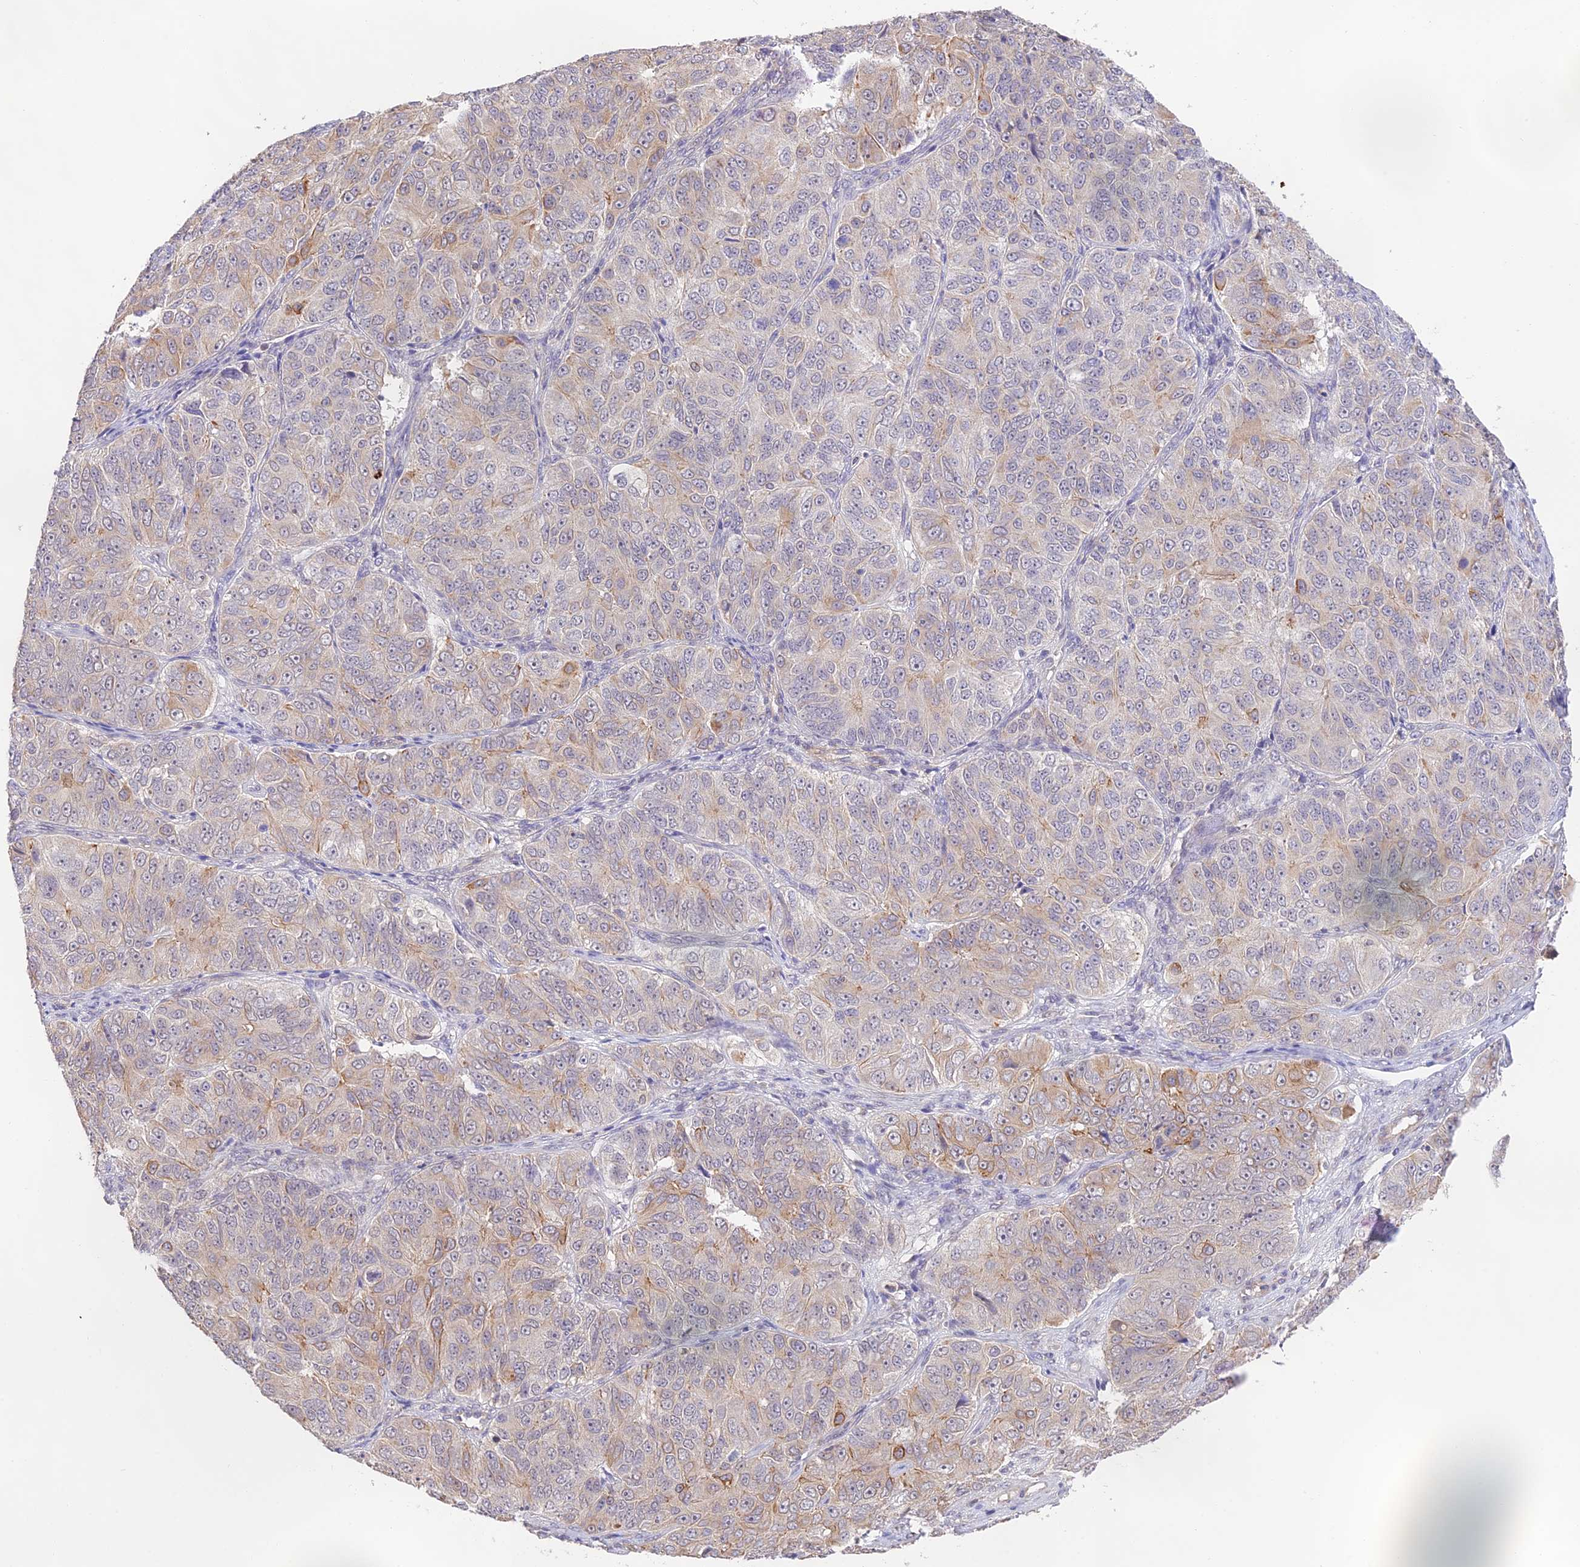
{"staining": {"intensity": "weak", "quantity": "25%-75%", "location": "cytoplasmic/membranous"}, "tissue": "ovarian cancer", "cell_type": "Tumor cells", "image_type": "cancer", "snomed": [{"axis": "morphology", "description": "Carcinoma, endometroid"}, {"axis": "topography", "description": "Ovary"}], "caption": "Approximately 25%-75% of tumor cells in human ovarian cancer (endometroid carcinoma) demonstrate weak cytoplasmic/membranous protein staining as visualized by brown immunohistochemical staining.", "gene": "CAMSAP3", "patient": {"sex": "female", "age": 51}}